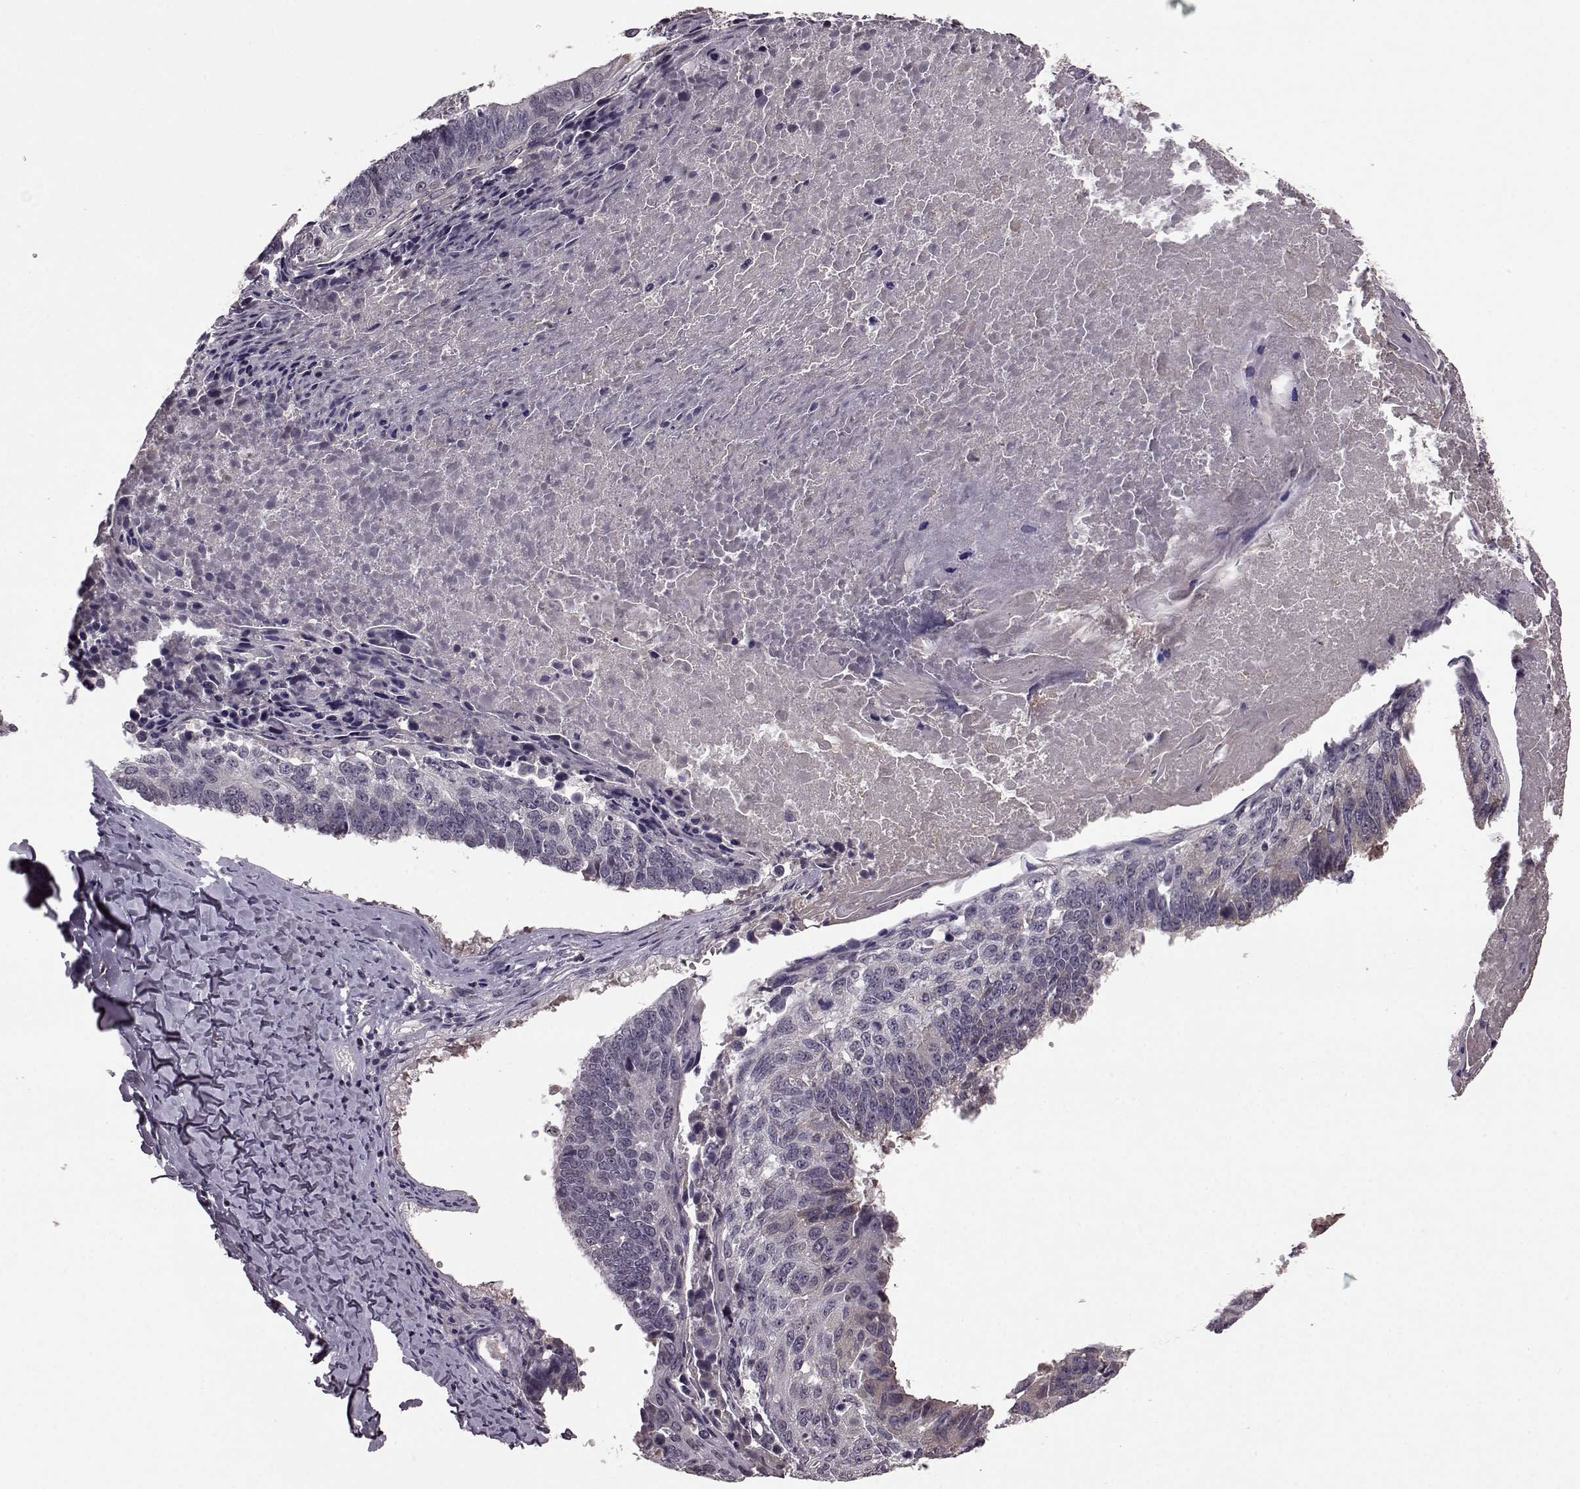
{"staining": {"intensity": "negative", "quantity": "none", "location": "none"}, "tissue": "lung cancer", "cell_type": "Tumor cells", "image_type": "cancer", "snomed": [{"axis": "morphology", "description": "Squamous cell carcinoma, NOS"}, {"axis": "topography", "description": "Lung"}], "caption": "Tumor cells are negative for protein expression in human lung cancer (squamous cell carcinoma). (Stains: DAB (3,3'-diaminobenzidine) IHC with hematoxylin counter stain, Microscopy: brightfield microscopy at high magnification).", "gene": "NRL", "patient": {"sex": "male", "age": 73}}